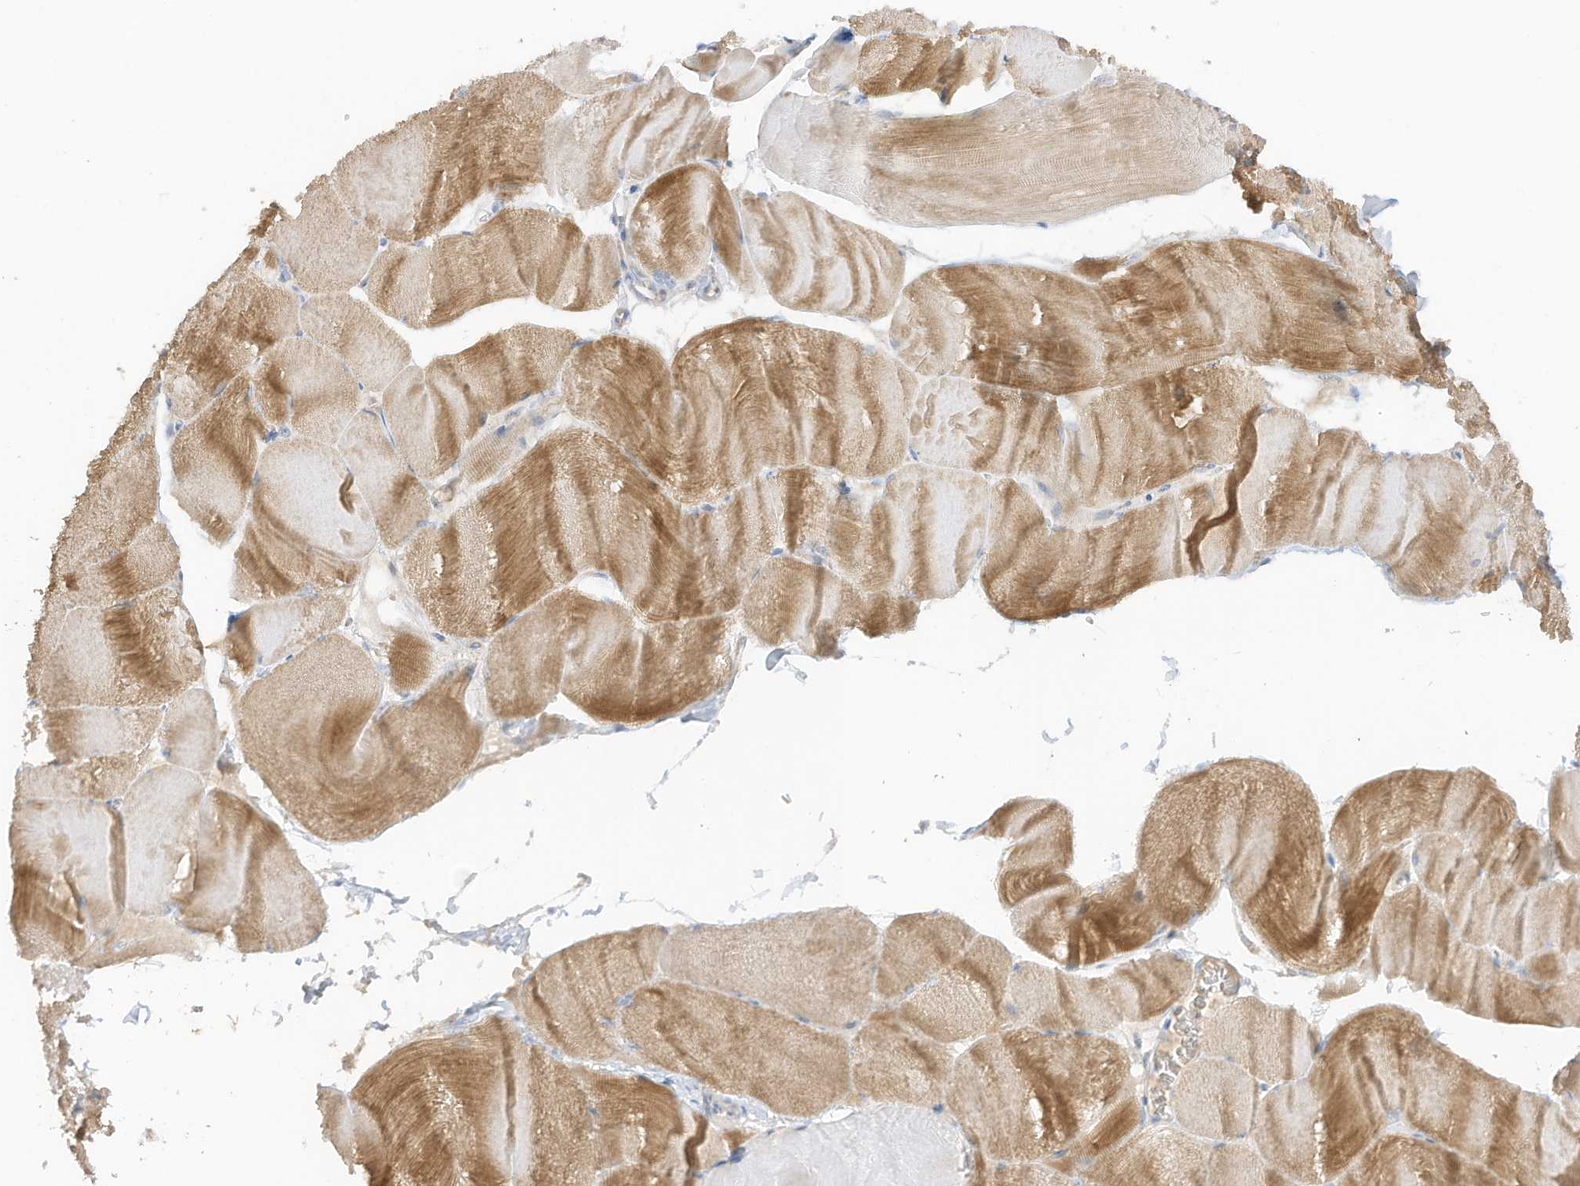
{"staining": {"intensity": "moderate", "quantity": "25%-75%", "location": "cytoplasmic/membranous"}, "tissue": "skeletal muscle", "cell_type": "Myocytes", "image_type": "normal", "snomed": [{"axis": "morphology", "description": "Normal tissue, NOS"}, {"axis": "morphology", "description": "Basal cell carcinoma"}, {"axis": "topography", "description": "Skeletal muscle"}], "caption": "Immunohistochemical staining of normal human skeletal muscle displays 25%-75% levels of moderate cytoplasmic/membranous protein positivity in about 25%-75% of myocytes.", "gene": "ZBTB41", "patient": {"sex": "female", "age": 64}}